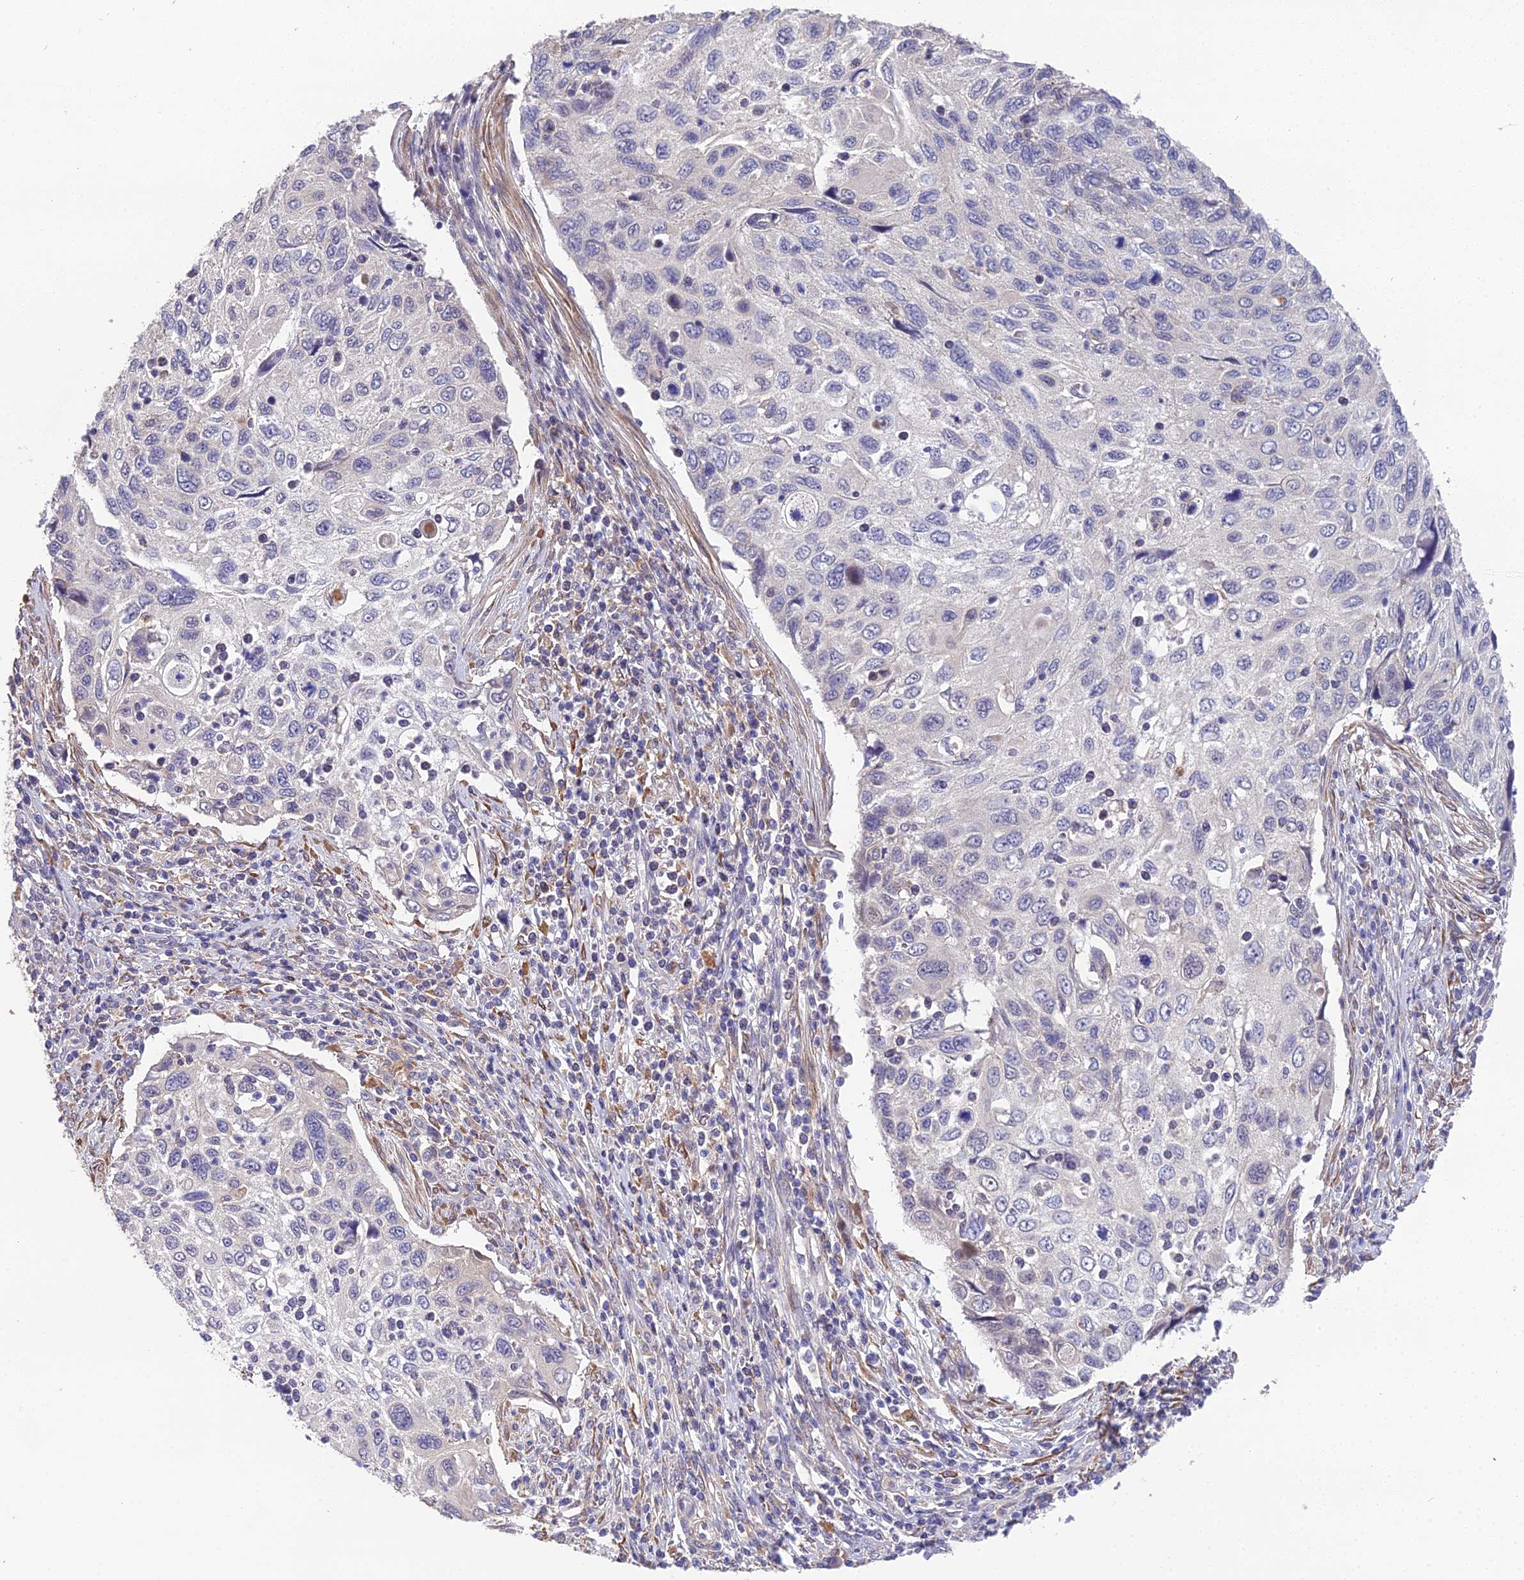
{"staining": {"intensity": "negative", "quantity": "none", "location": "none"}, "tissue": "cervical cancer", "cell_type": "Tumor cells", "image_type": "cancer", "snomed": [{"axis": "morphology", "description": "Squamous cell carcinoma, NOS"}, {"axis": "topography", "description": "Cervix"}], "caption": "A photomicrograph of squamous cell carcinoma (cervical) stained for a protein exhibits no brown staining in tumor cells.", "gene": "PUS10", "patient": {"sex": "female", "age": 70}}